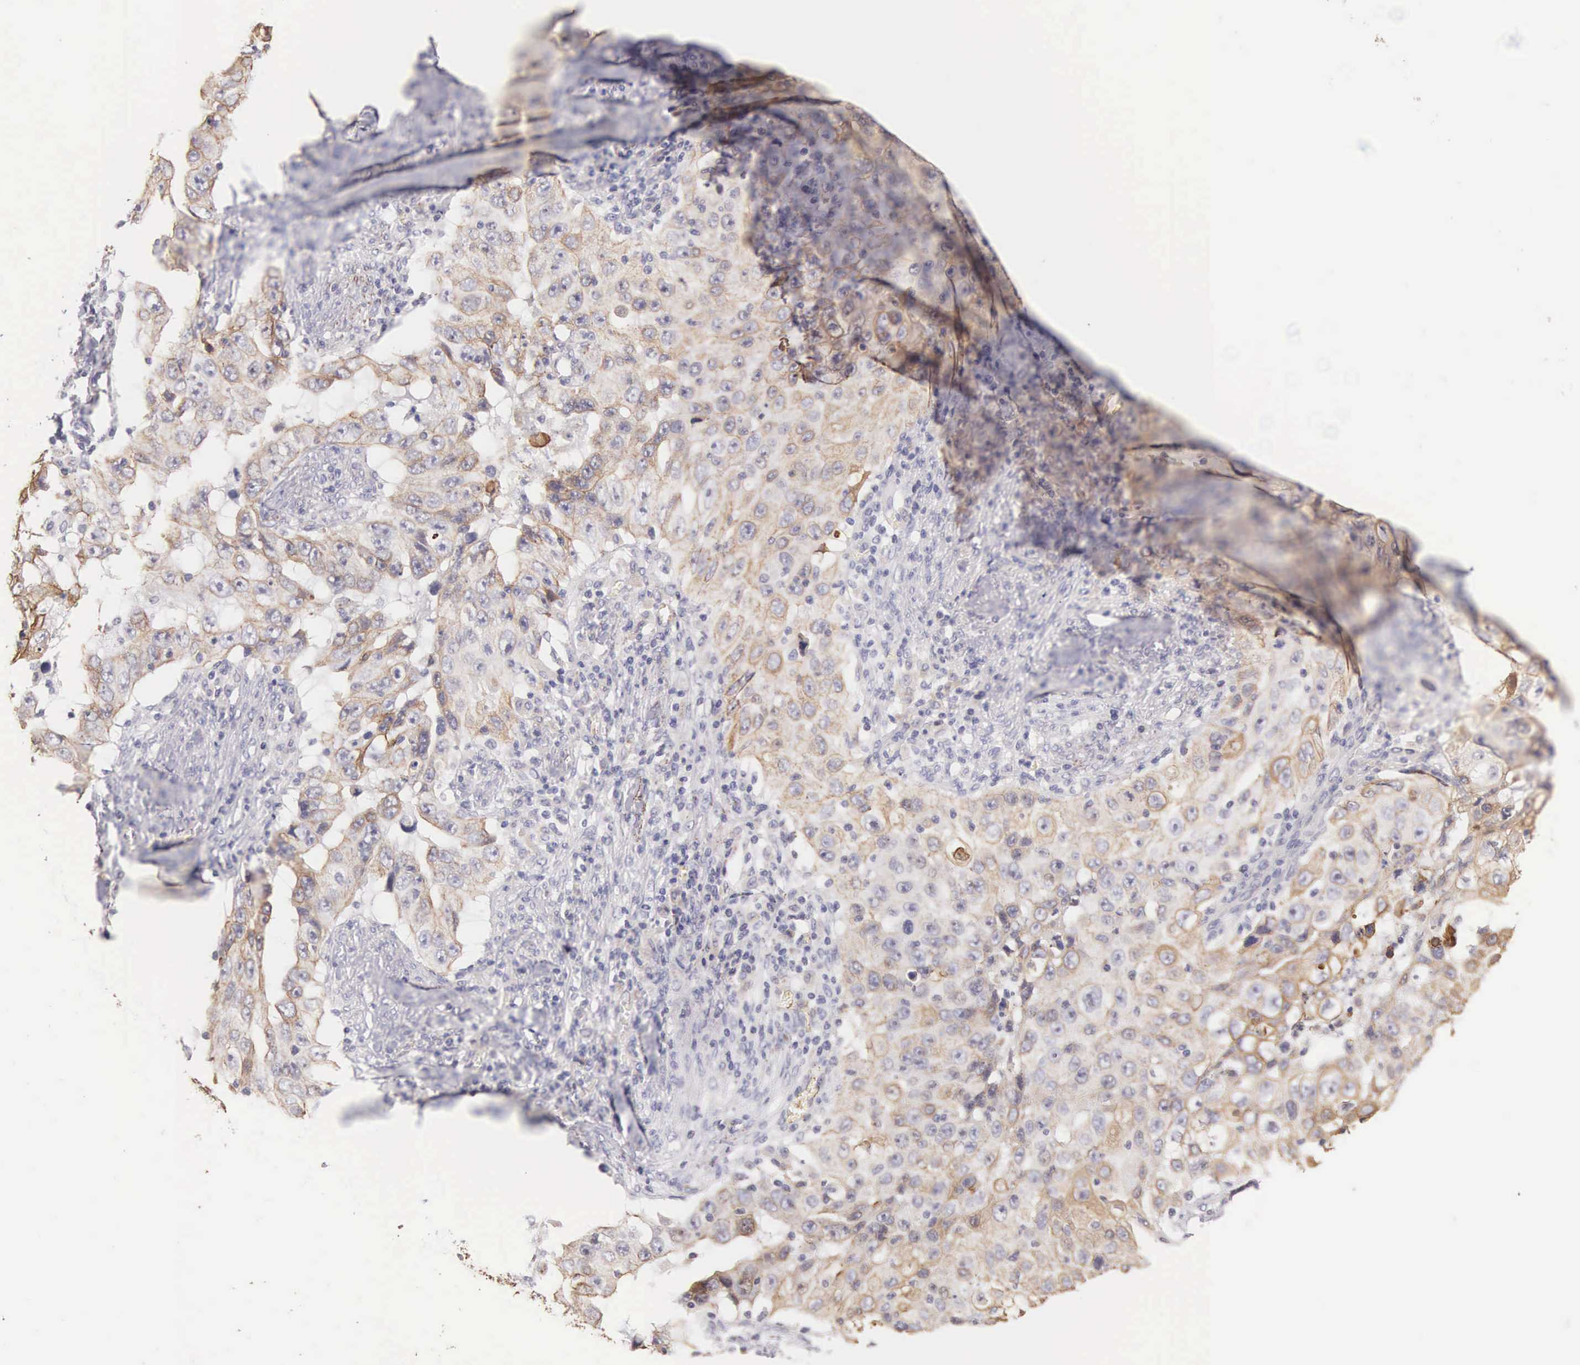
{"staining": {"intensity": "weak", "quantity": "25%-75%", "location": "cytoplasmic/membranous"}, "tissue": "lung cancer", "cell_type": "Tumor cells", "image_type": "cancer", "snomed": [{"axis": "morphology", "description": "Squamous cell carcinoma, NOS"}, {"axis": "topography", "description": "Lung"}], "caption": "Immunohistochemical staining of lung cancer (squamous cell carcinoma) shows low levels of weak cytoplasmic/membranous protein positivity in about 25%-75% of tumor cells.", "gene": "PIR", "patient": {"sex": "male", "age": 64}}